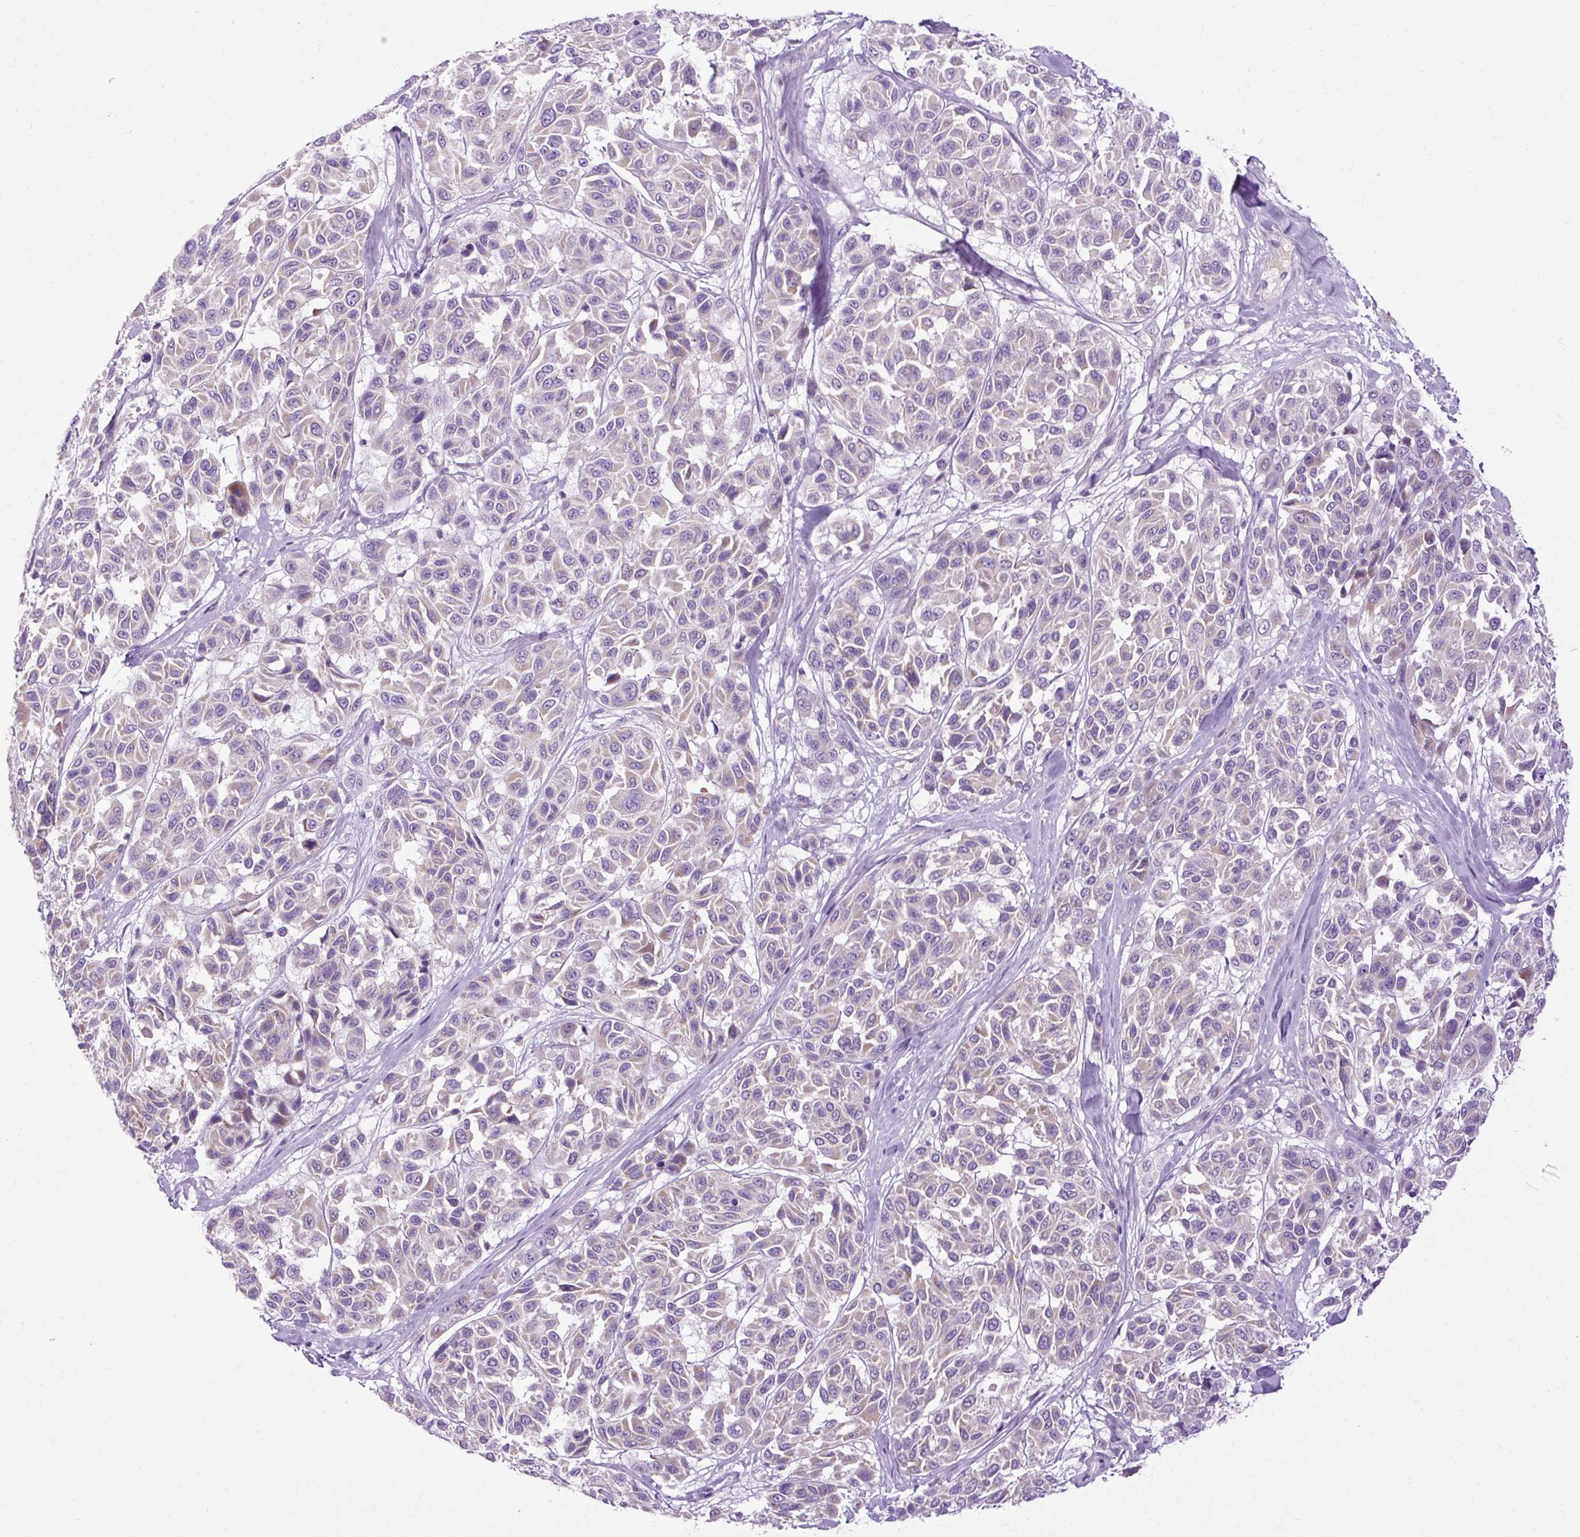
{"staining": {"intensity": "weak", "quantity": "25%-75%", "location": "cytoplasmic/membranous"}, "tissue": "melanoma", "cell_type": "Tumor cells", "image_type": "cancer", "snomed": [{"axis": "morphology", "description": "Malignant melanoma, NOS"}, {"axis": "topography", "description": "Skin"}], "caption": "Immunohistochemistry staining of melanoma, which exhibits low levels of weak cytoplasmic/membranous positivity in about 25%-75% of tumor cells indicating weak cytoplasmic/membranous protein positivity. The staining was performed using DAB (3,3'-diaminobenzidine) (brown) for protein detection and nuclei were counterstained in hematoxylin (blue).", "gene": "ARRDC2", "patient": {"sex": "female", "age": 66}}